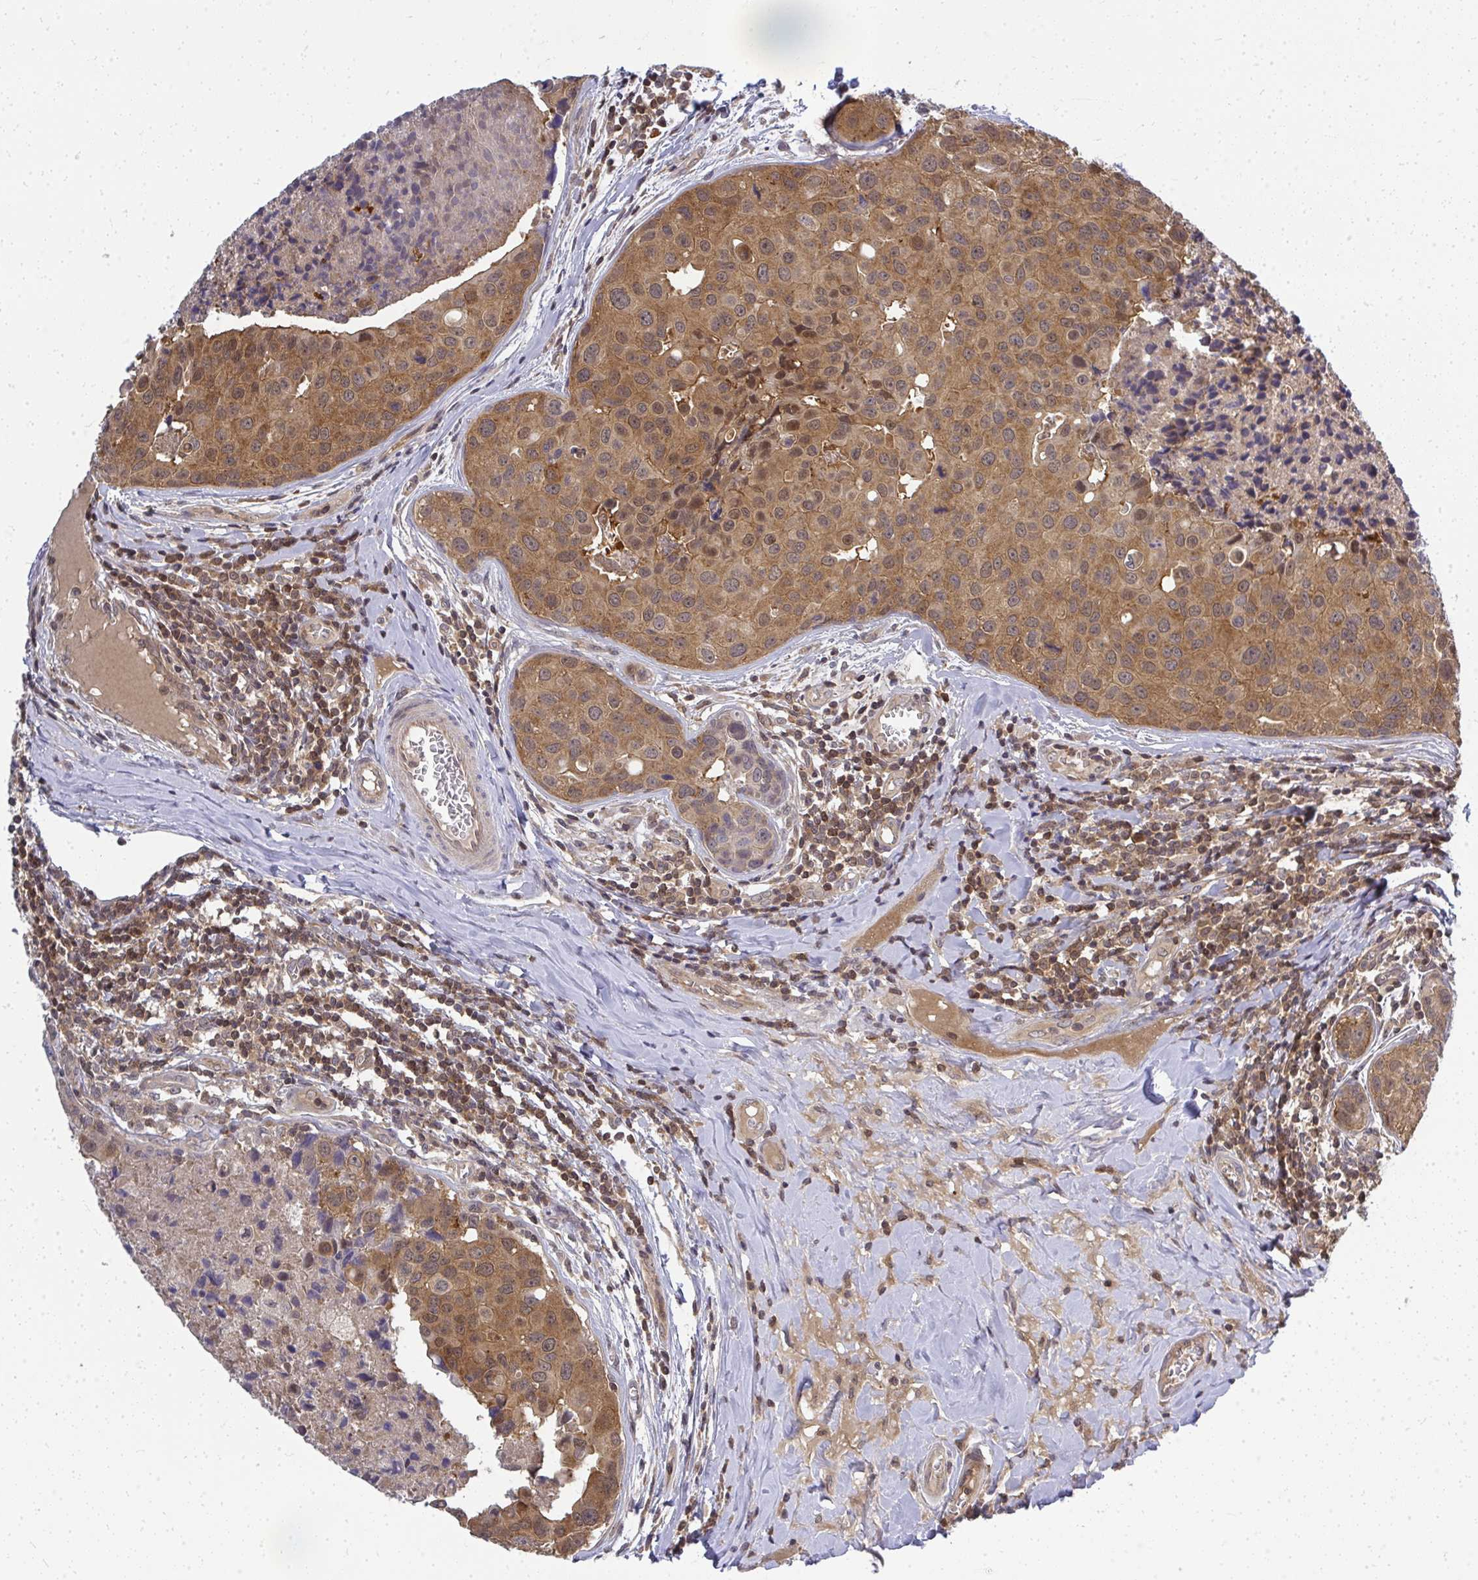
{"staining": {"intensity": "moderate", "quantity": ">75%", "location": "cytoplasmic/membranous"}, "tissue": "breast cancer", "cell_type": "Tumor cells", "image_type": "cancer", "snomed": [{"axis": "morphology", "description": "Duct carcinoma"}, {"axis": "topography", "description": "Breast"}], "caption": "High-magnification brightfield microscopy of breast cancer stained with DAB (3,3'-diaminobenzidine) (brown) and counterstained with hematoxylin (blue). tumor cells exhibit moderate cytoplasmic/membranous positivity is identified in about>75% of cells.", "gene": "HDHD2", "patient": {"sex": "female", "age": 24}}